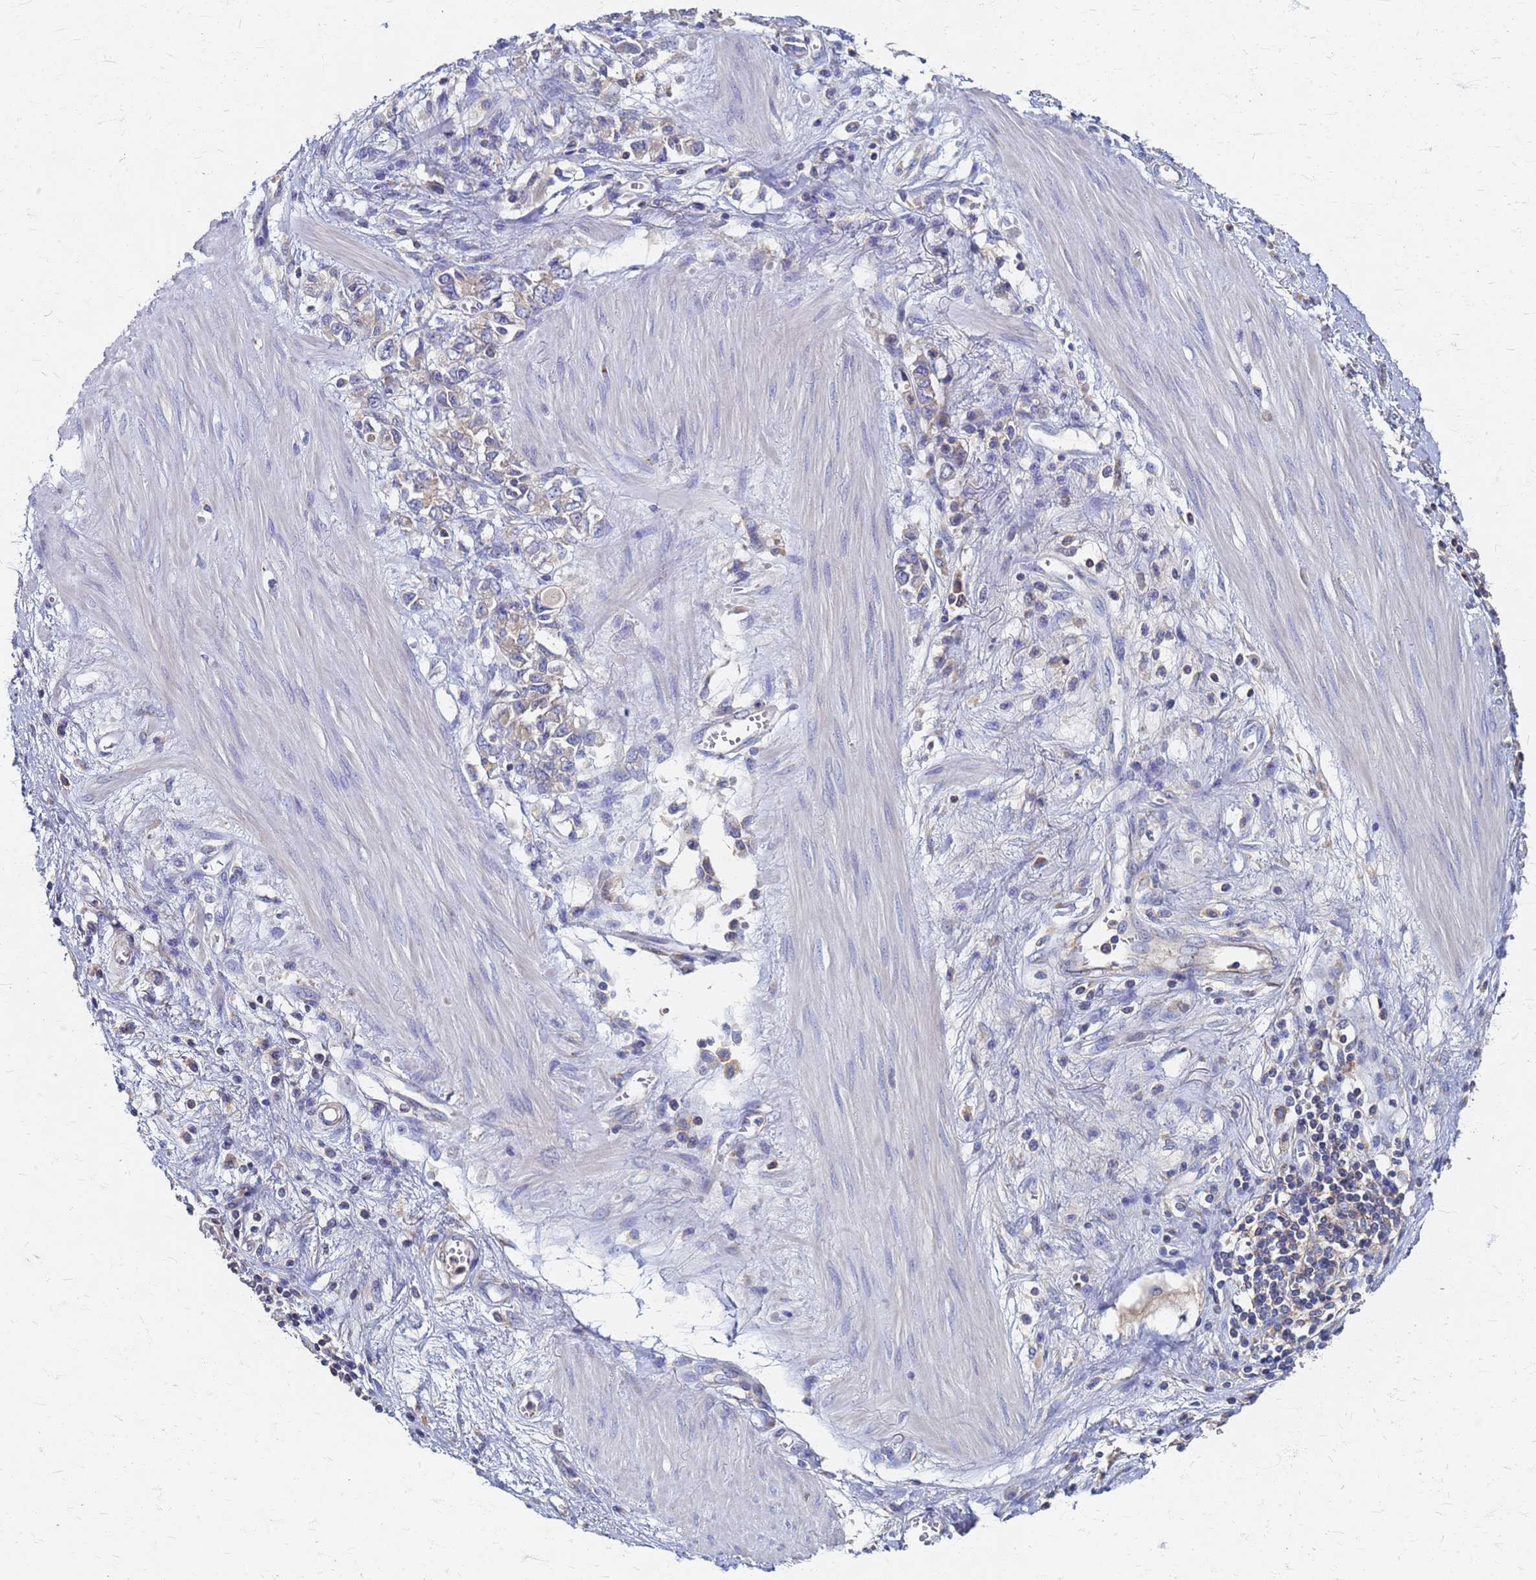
{"staining": {"intensity": "negative", "quantity": "none", "location": "none"}, "tissue": "stomach cancer", "cell_type": "Tumor cells", "image_type": "cancer", "snomed": [{"axis": "morphology", "description": "Adenocarcinoma, NOS"}, {"axis": "topography", "description": "Stomach"}], "caption": "This is a micrograph of immunohistochemistry (IHC) staining of adenocarcinoma (stomach), which shows no expression in tumor cells.", "gene": "KRCC1", "patient": {"sex": "female", "age": 76}}